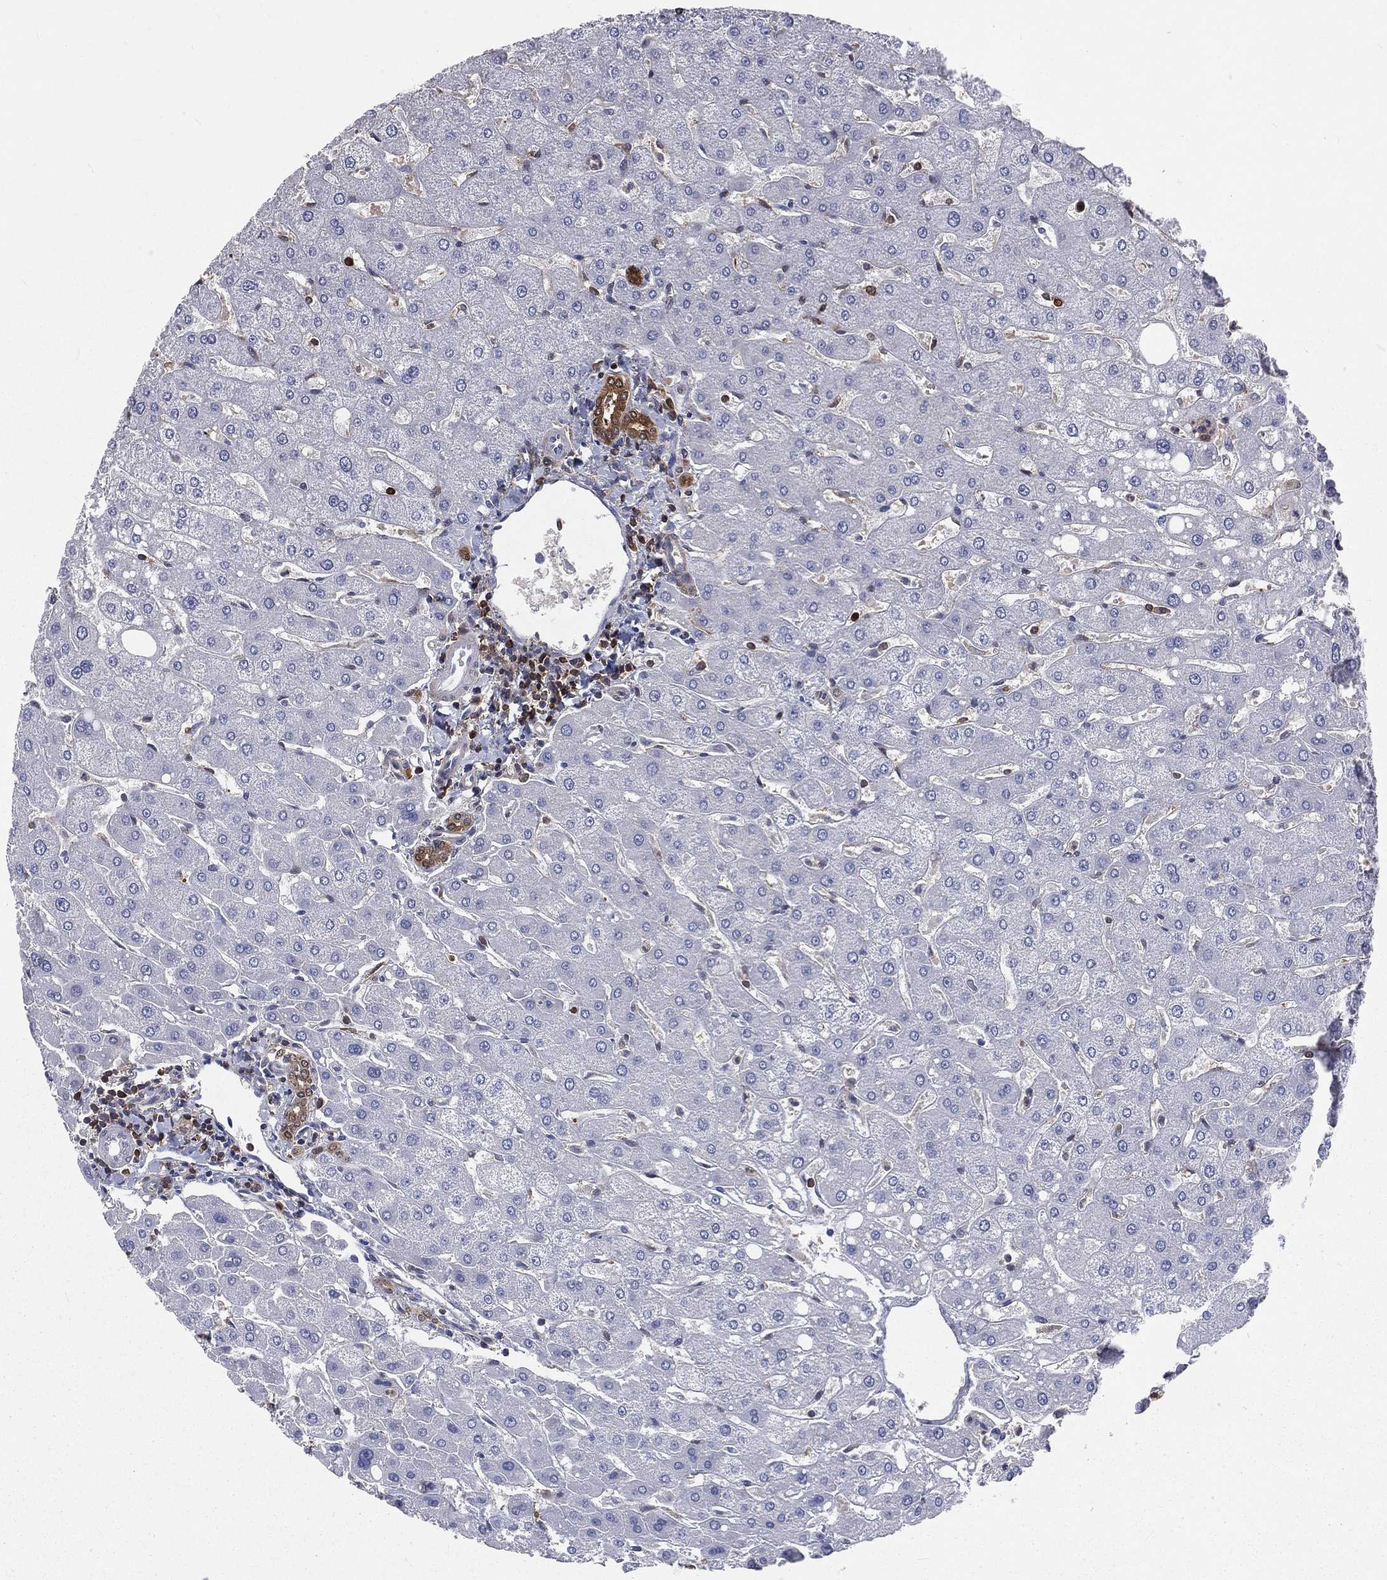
{"staining": {"intensity": "moderate", "quantity": ">75%", "location": "cytoplasmic/membranous"}, "tissue": "liver", "cell_type": "Cholangiocytes", "image_type": "normal", "snomed": [{"axis": "morphology", "description": "Normal tissue, NOS"}, {"axis": "topography", "description": "Liver"}], "caption": "Immunohistochemical staining of unremarkable liver reveals >75% levels of moderate cytoplasmic/membranous protein expression in about >75% of cholangiocytes.", "gene": "TBC1D2", "patient": {"sex": "male", "age": 67}}